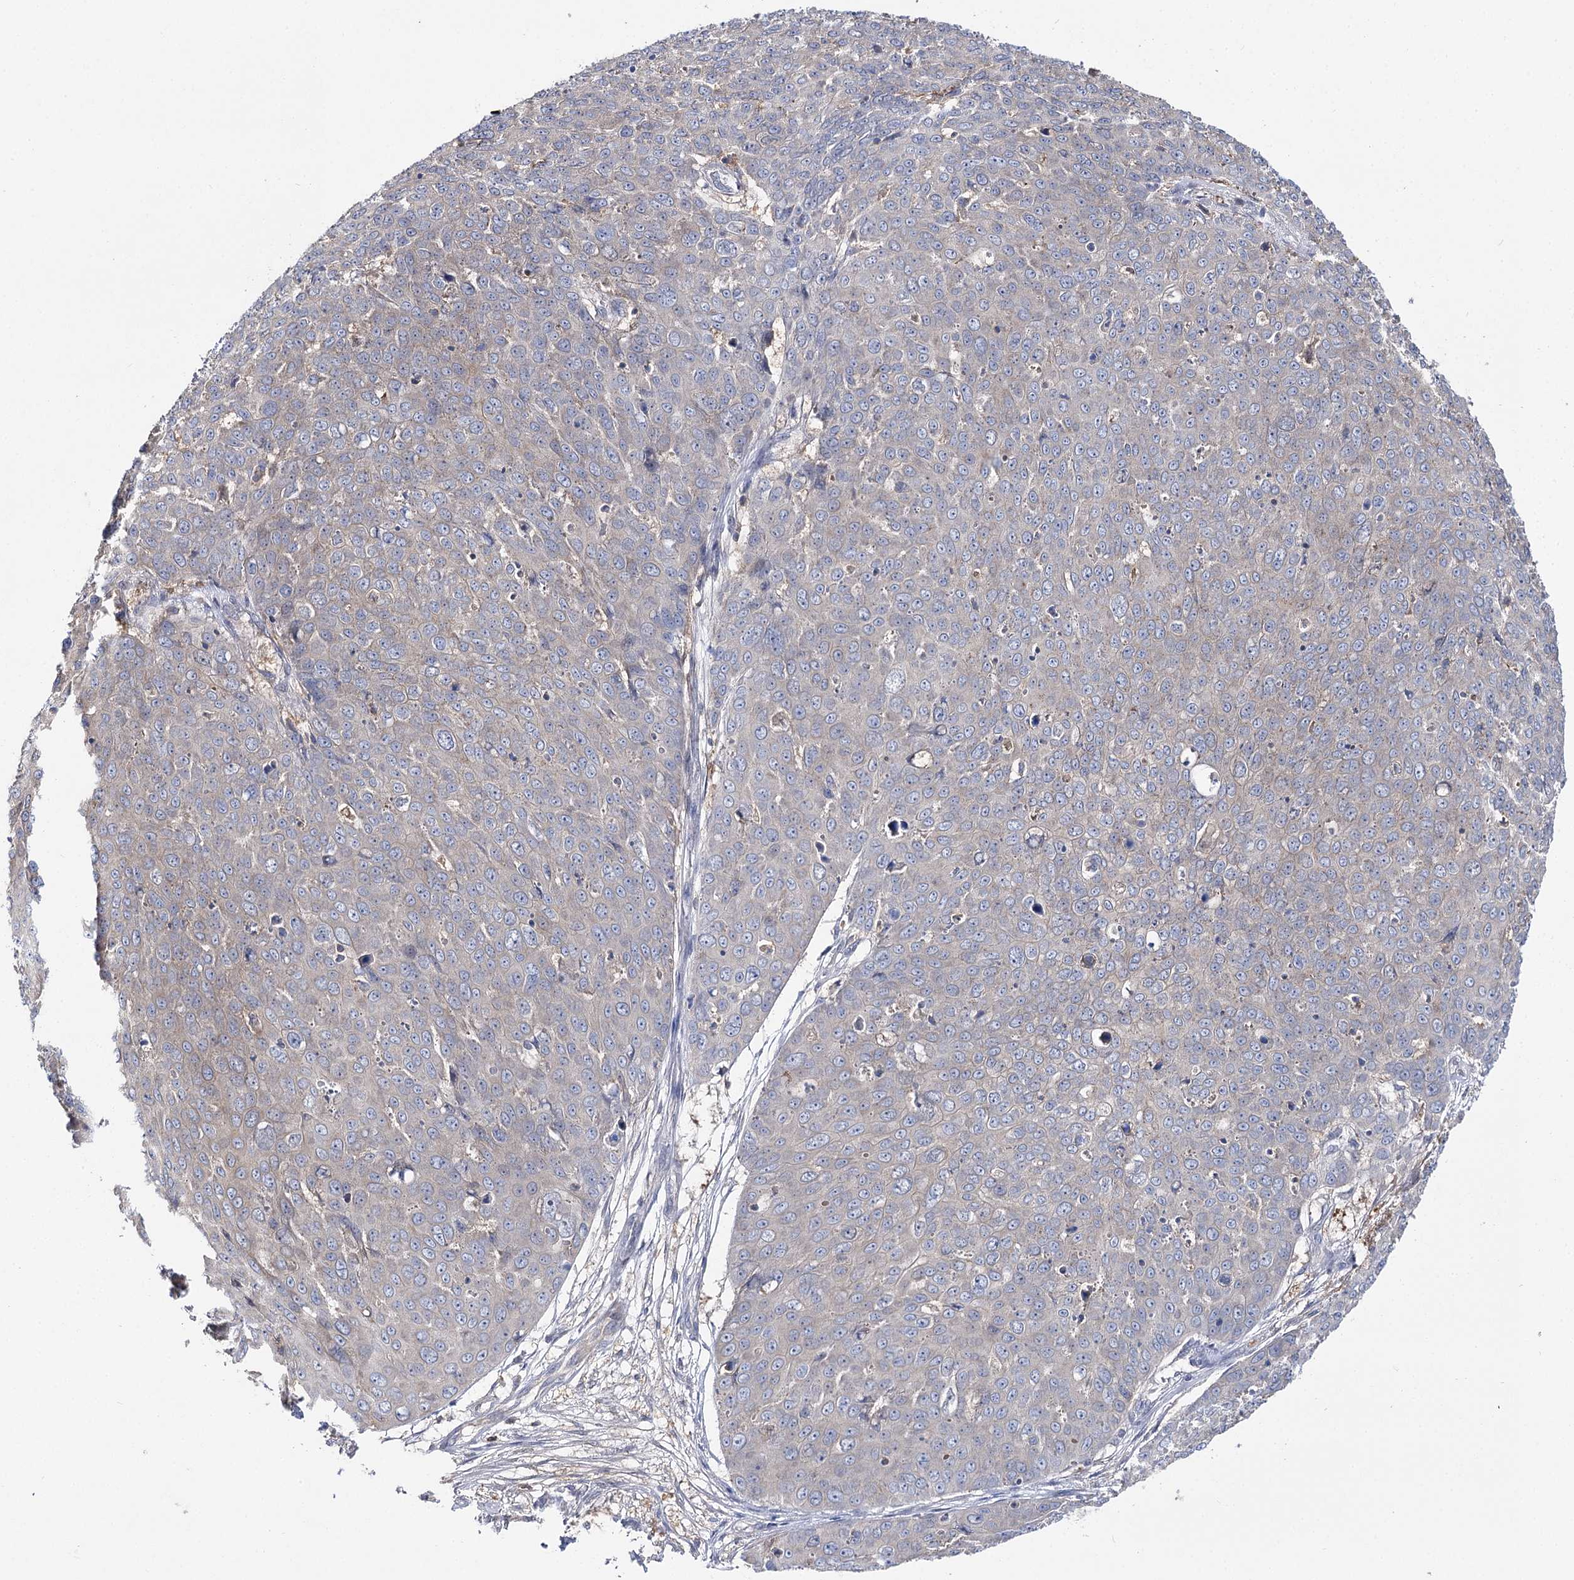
{"staining": {"intensity": "negative", "quantity": "none", "location": "none"}, "tissue": "skin cancer", "cell_type": "Tumor cells", "image_type": "cancer", "snomed": [{"axis": "morphology", "description": "Squamous cell carcinoma, NOS"}, {"axis": "topography", "description": "Skin"}], "caption": "Tumor cells show no significant positivity in skin cancer.", "gene": "UGP2", "patient": {"sex": "male", "age": 71}}